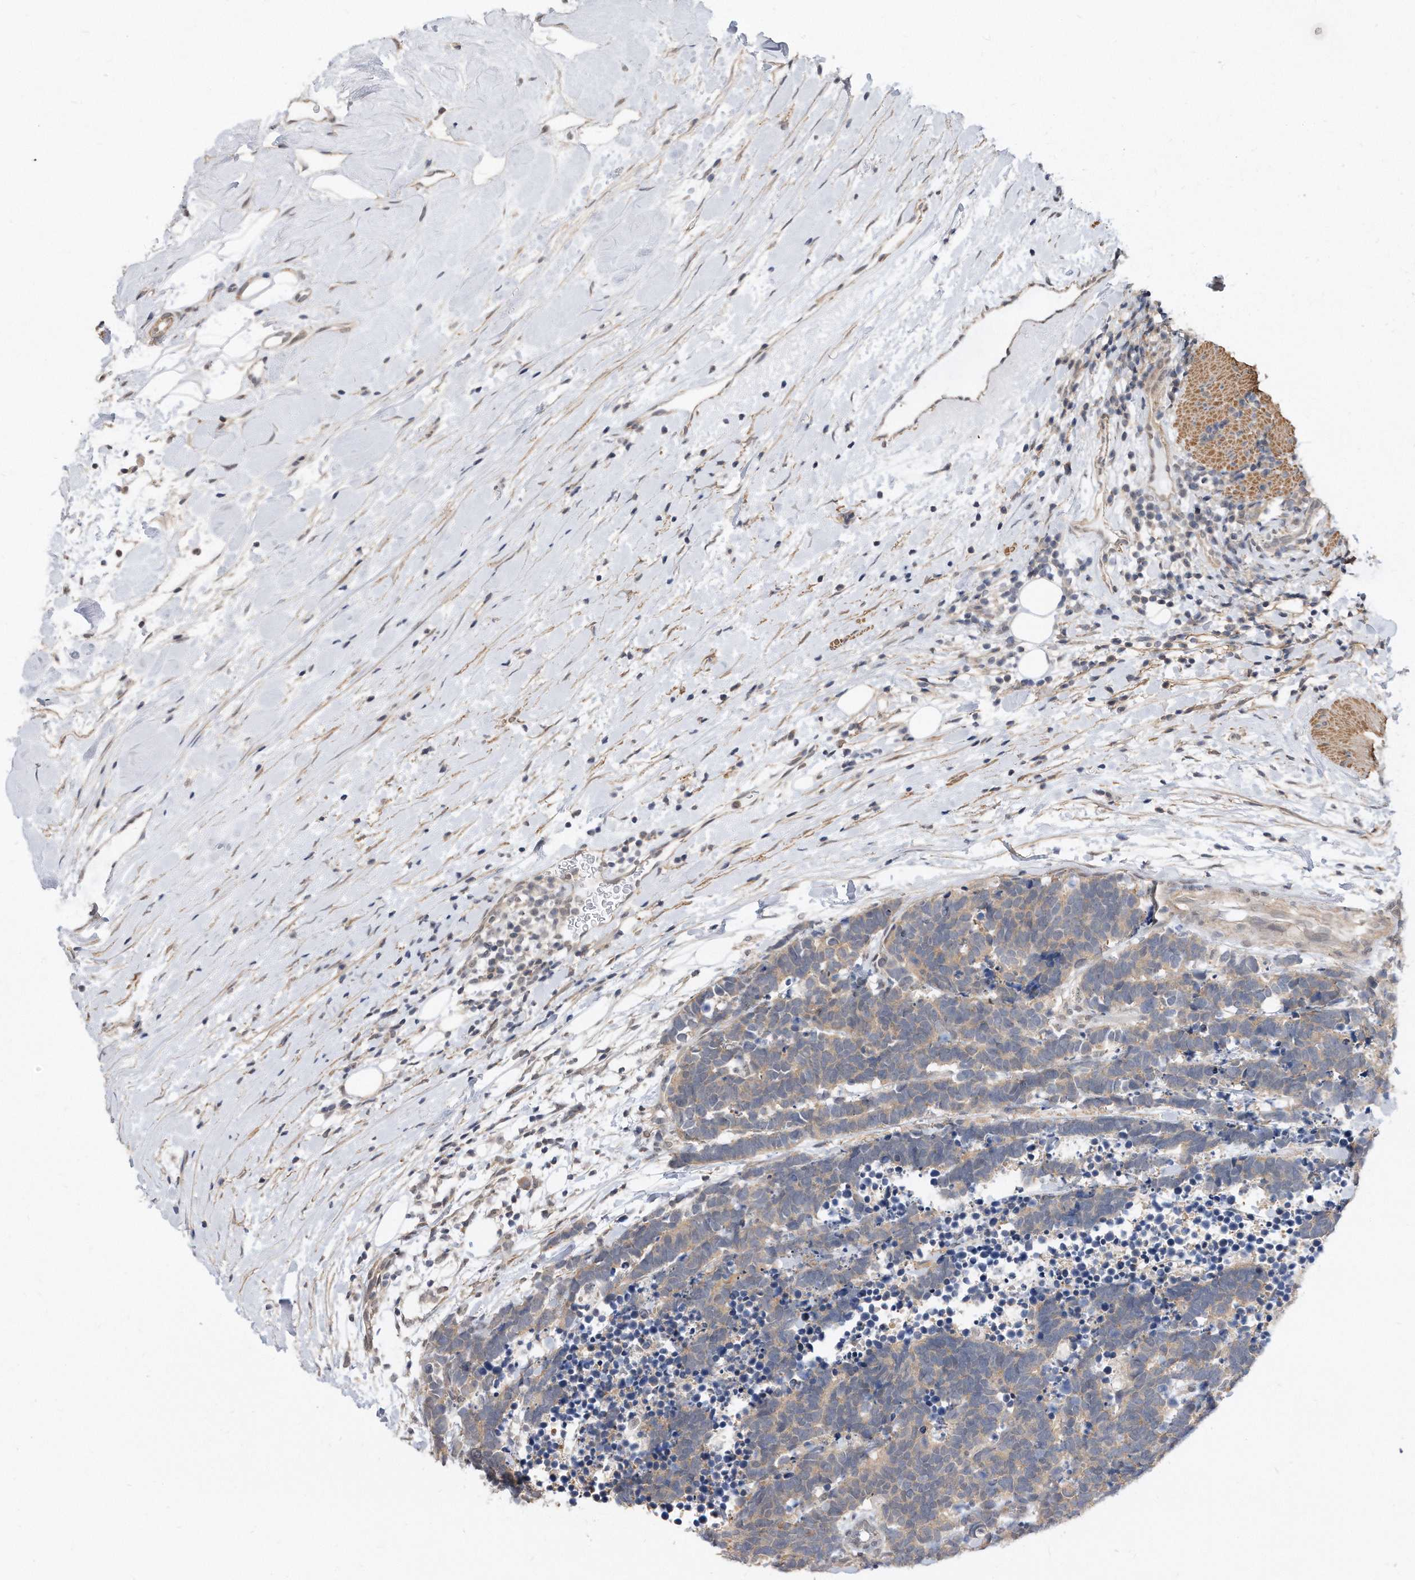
{"staining": {"intensity": "weak", "quantity": "25%-75%", "location": "cytoplasmic/membranous"}, "tissue": "carcinoid", "cell_type": "Tumor cells", "image_type": "cancer", "snomed": [{"axis": "morphology", "description": "Carcinoma, NOS"}, {"axis": "morphology", "description": "Carcinoid, malignant, NOS"}, {"axis": "topography", "description": "Urinary bladder"}], "caption": "A histopathology image of carcinoma stained for a protein reveals weak cytoplasmic/membranous brown staining in tumor cells.", "gene": "TCP1", "patient": {"sex": "male", "age": 57}}